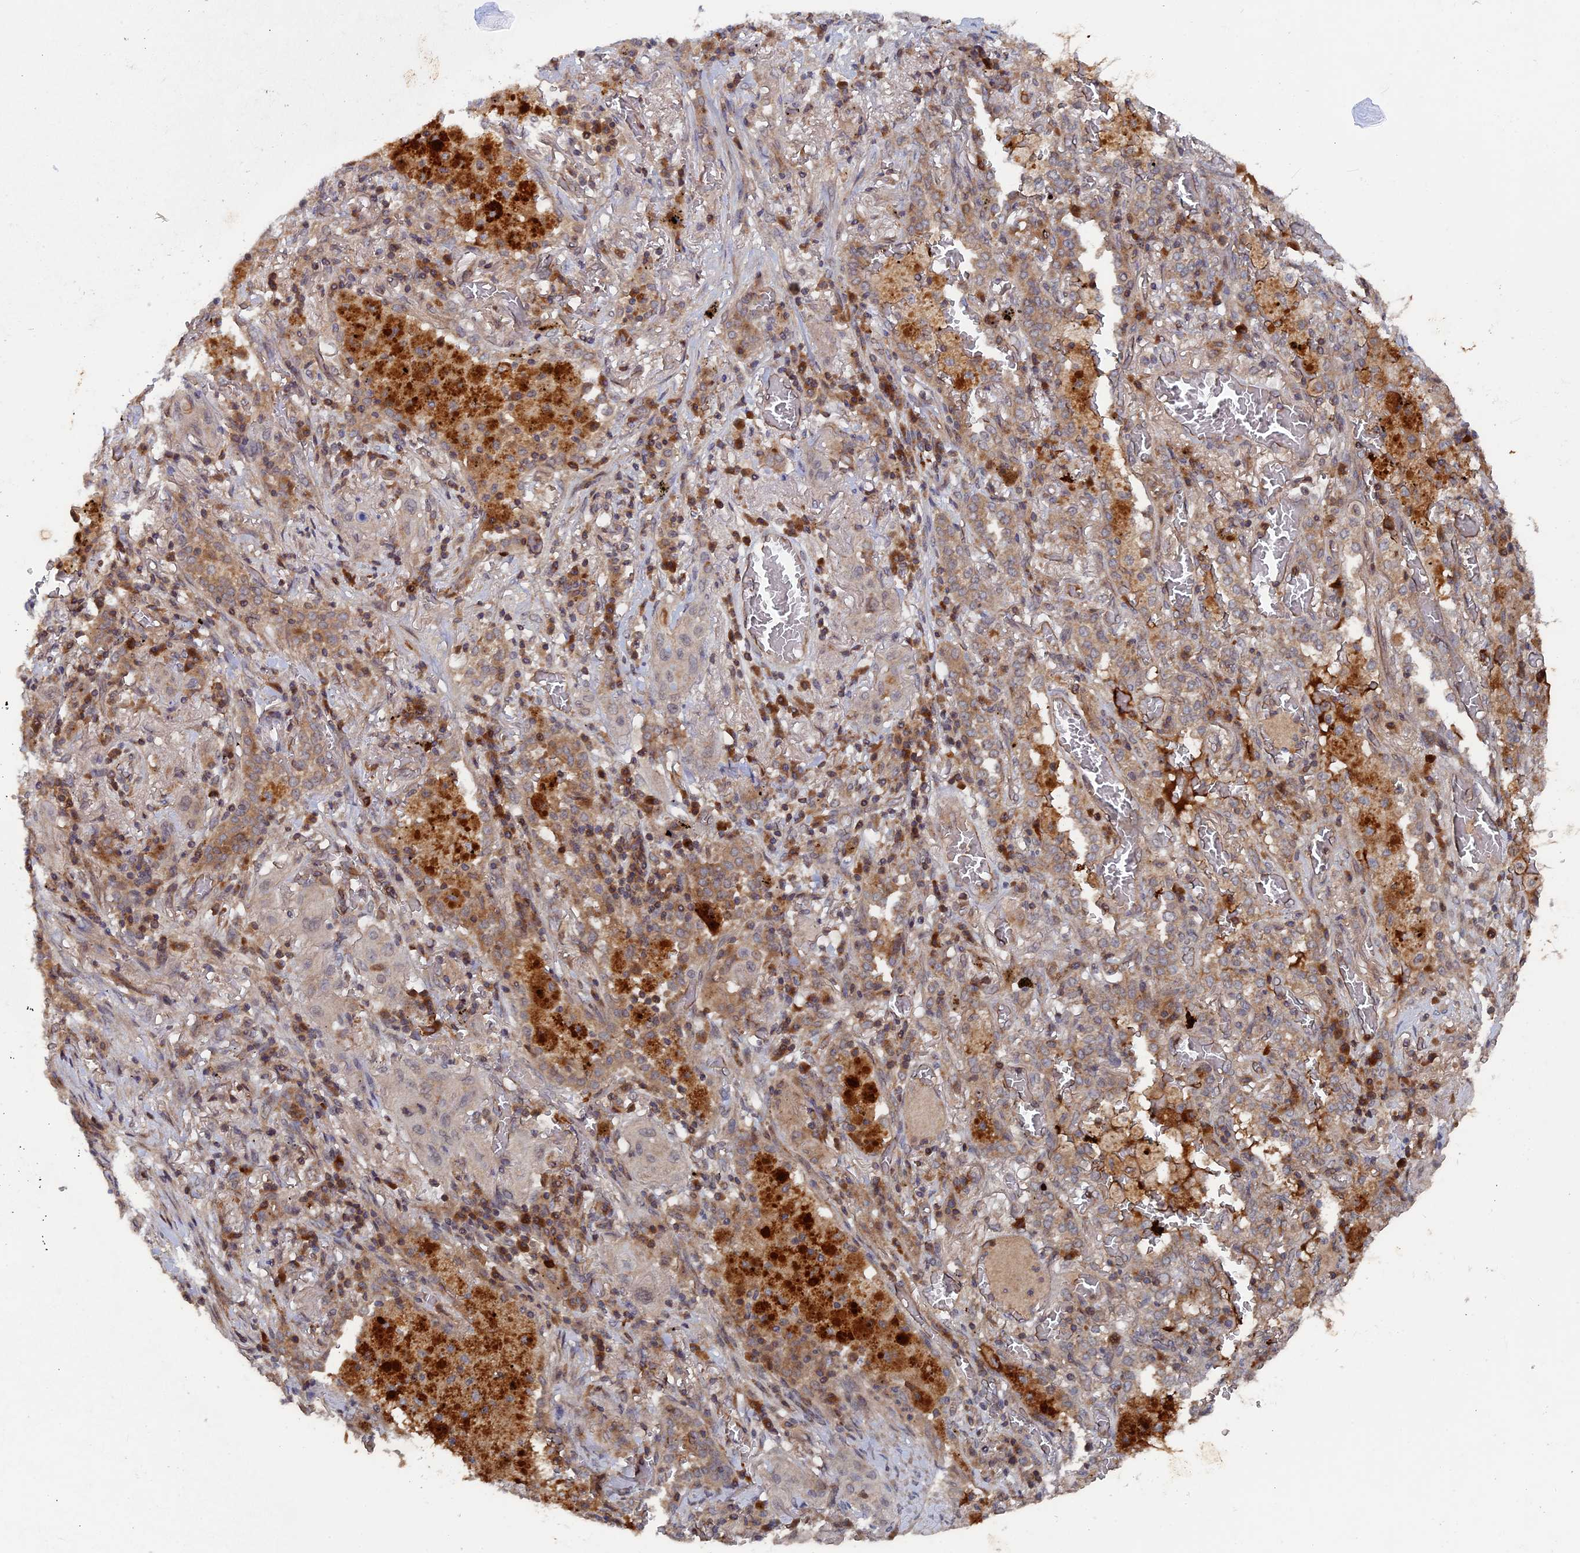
{"staining": {"intensity": "weak", "quantity": "<25%", "location": "cytoplasmic/membranous"}, "tissue": "lung cancer", "cell_type": "Tumor cells", "image_type": "cancer", "snomed": [{"axis": "morphology", "description": "Squamous cell carcinoma, NOS"}, {"axis": "topography", "description": "Lung"}], "caption": "Tumor cells show no significant protein expression in lung cancer (squamous cell carcinoma).", "gene": "RAB15", "patient": {"sex": "female", "age": 47}}